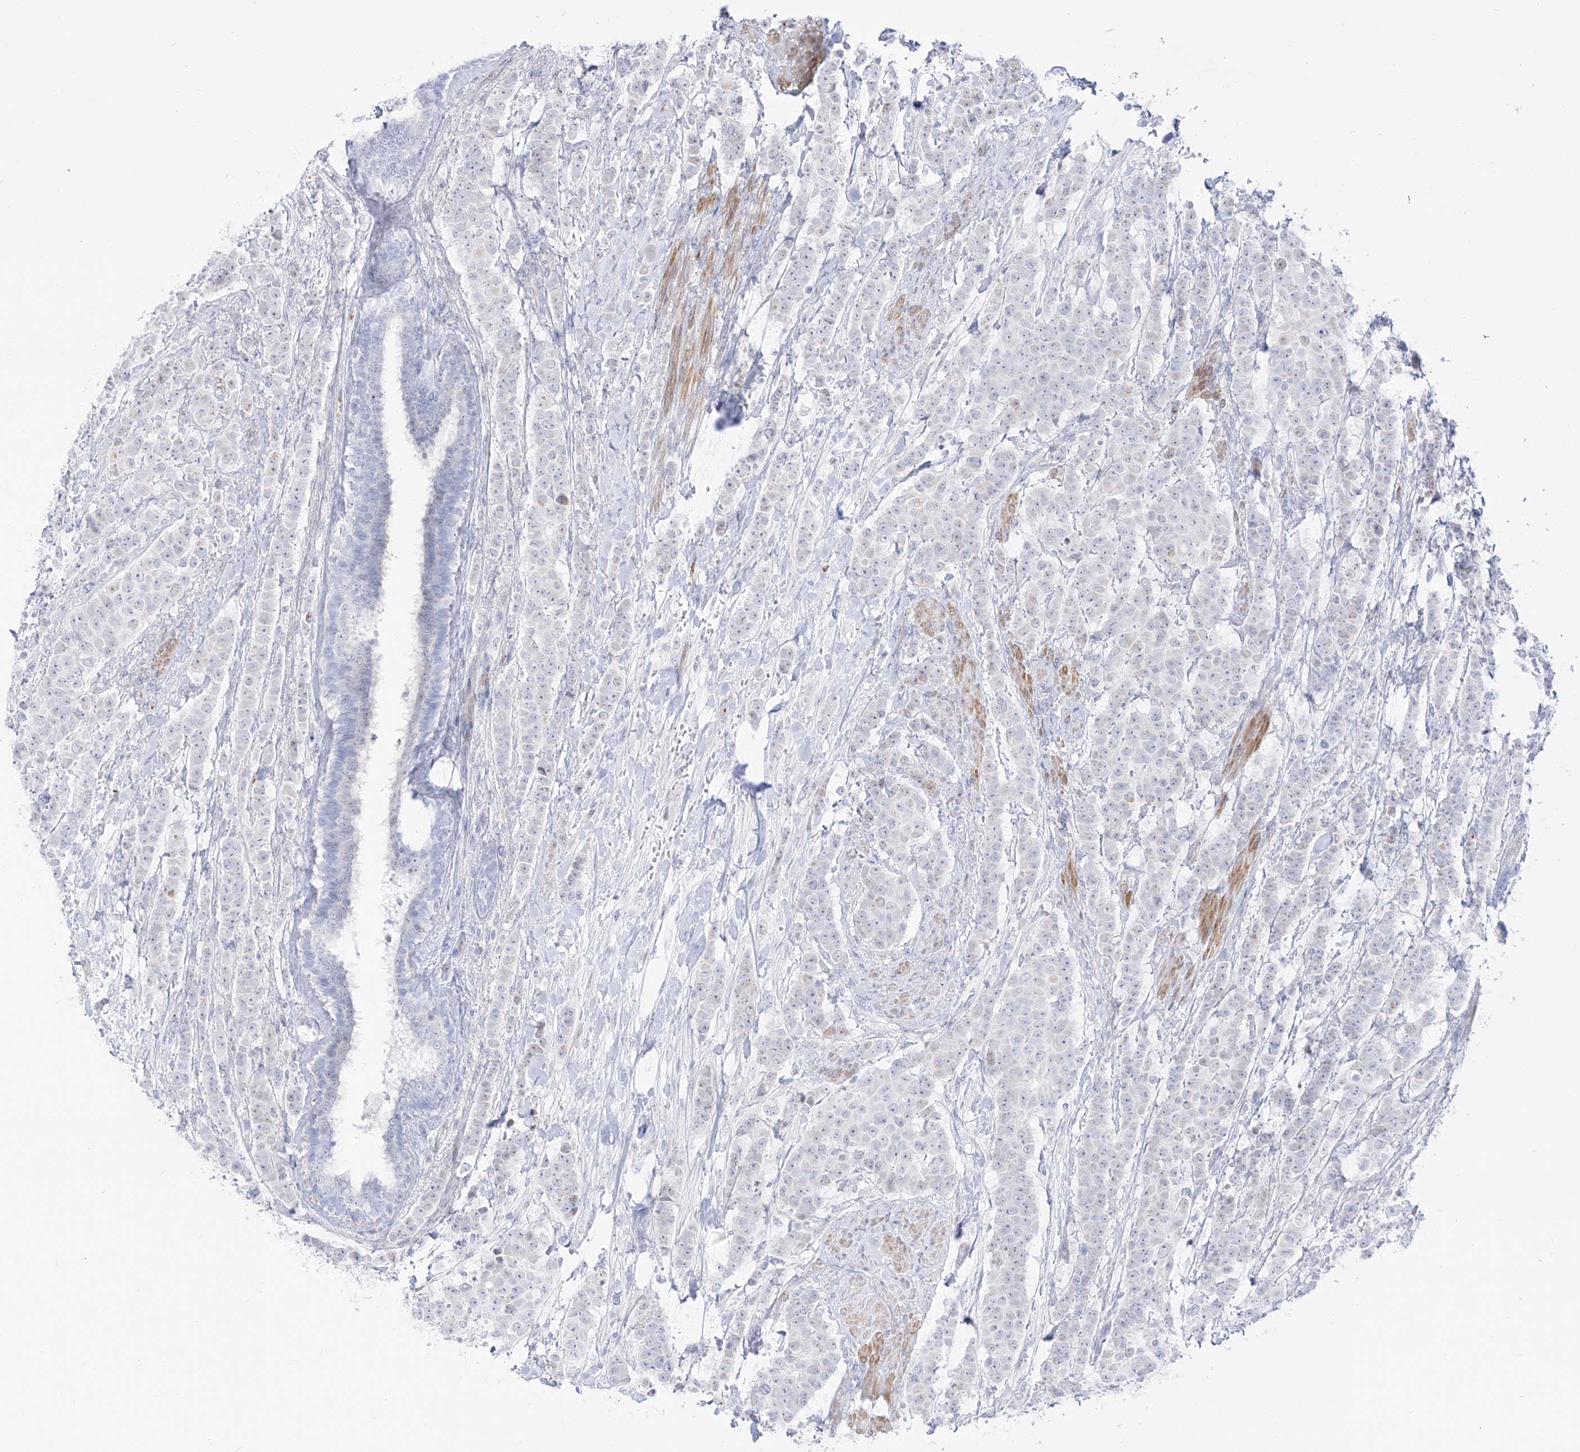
{"staining": {"intensity": "negative", "quantity": "none", "location": "none"}, "tissue": "breast cancer", "cell_type": "Tumor cells", "image_type": "cancer", "snomed": [{"axis": "morphology", "description": "Duct carcinoma"}, {"axis": "topography", "description": "Breast"}], "caption": "Tumor cells are negative for protein expression in human breast cancer (infiltrating ductal carcinoma).", "gene": "ZNF180", "patient": {"sex": "female", "age": 40}}